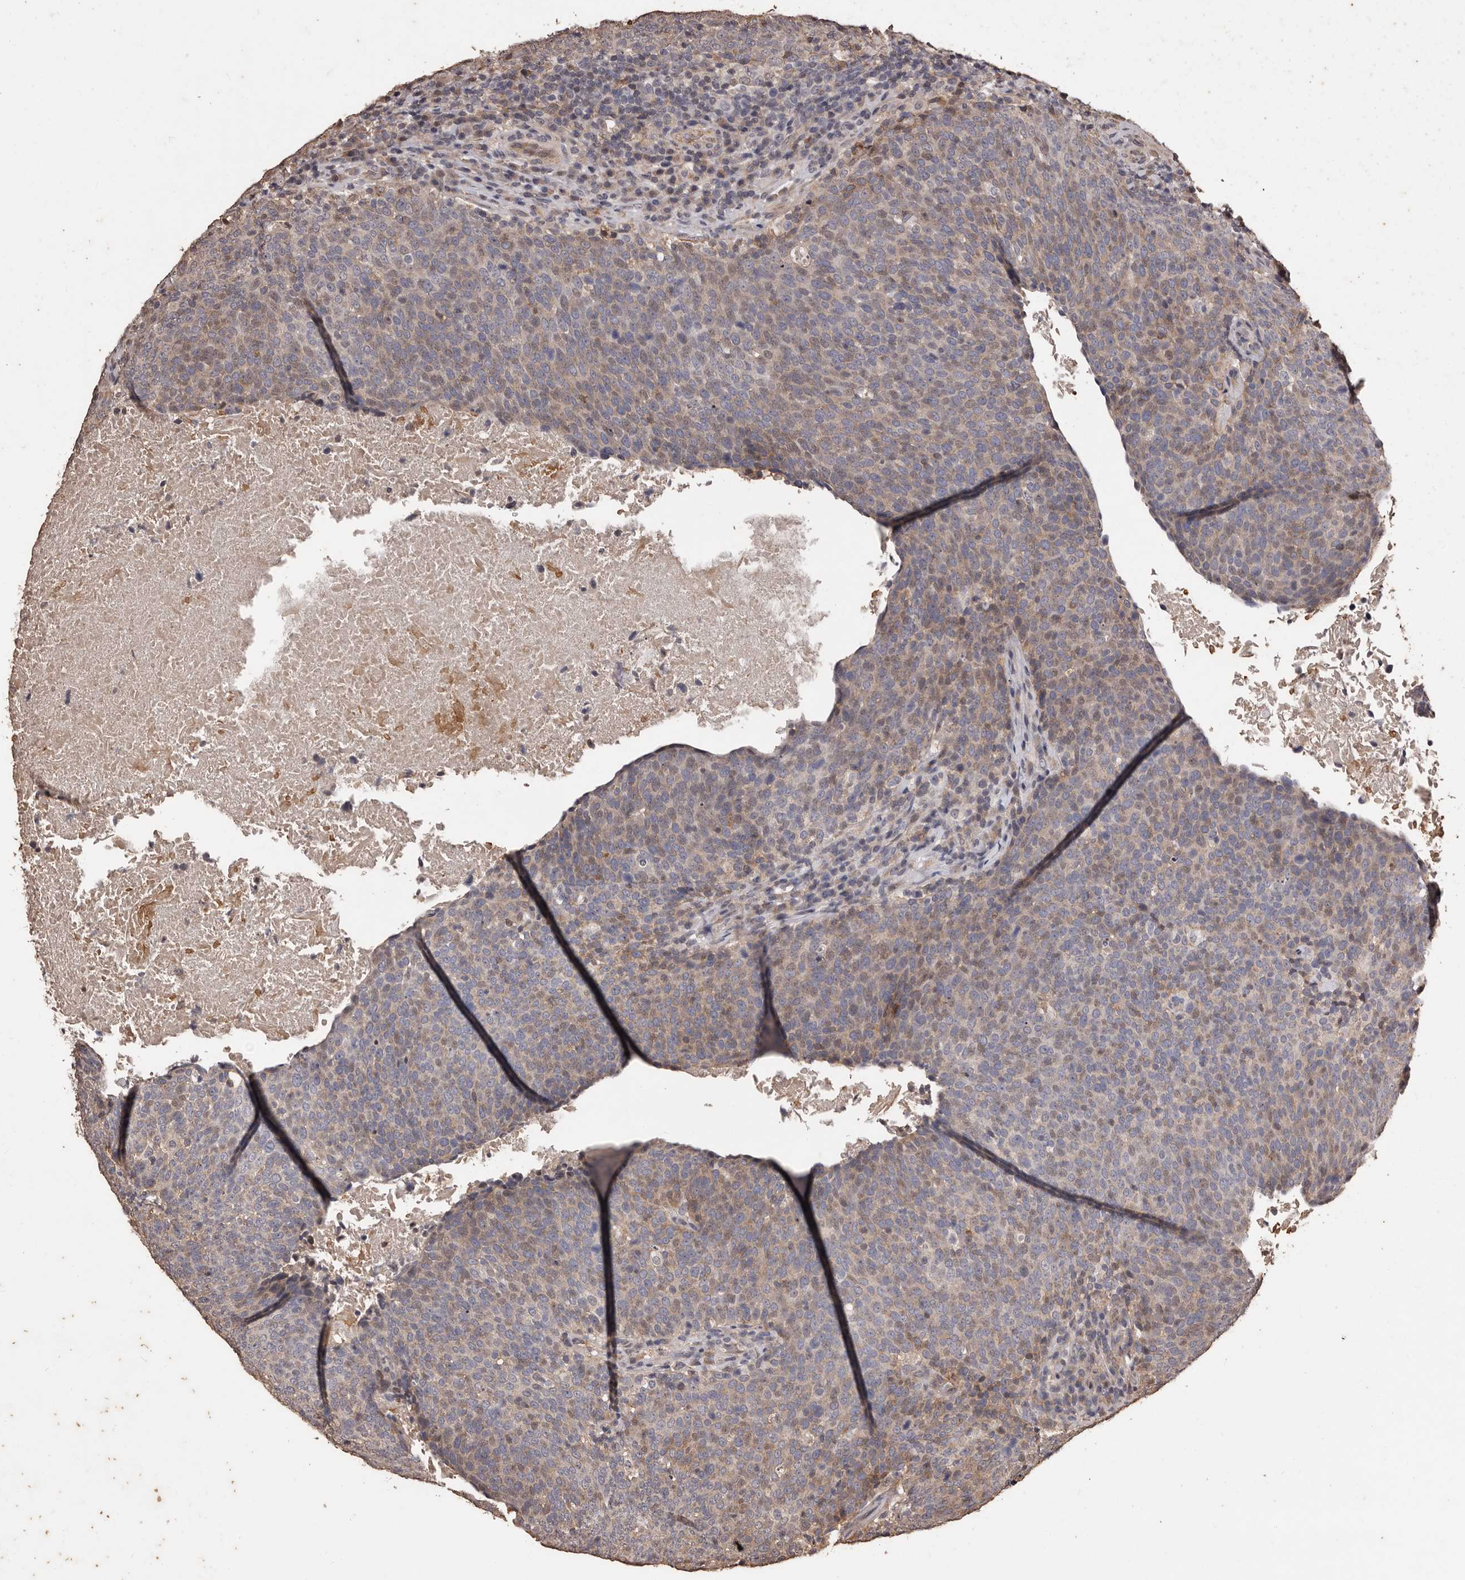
{"staining": {"intensity": "weak", "quantity": "25%-75%", "location": "cytoplasmic/membranous,nuclear"}, "tissue": "head and neck cancer", "cell_type": "Tumor cells", "image_type": "cancer", "snomed": [{"axis": "morphology", "description": "Squamous cell carcinoma, NOS"}, {"axis": "morphology", "description": "Squamous cell carcinoma, metastatic, NOS"}, {"axis": "topography", "description": "Lymph node"}, {"axis": "topography", "description": "Head-Neck"}], "caption": "A histopathology image showing weak cytoplasmic/membranous and nuclear expression in approximately 25%-75% of tumor cells in head and neck metastatic squamous cell carcinoma, as visualized by brown immunohistochemical staining.", "gene": "NAV1", "patient": {"sex": "male", "age": 62}}